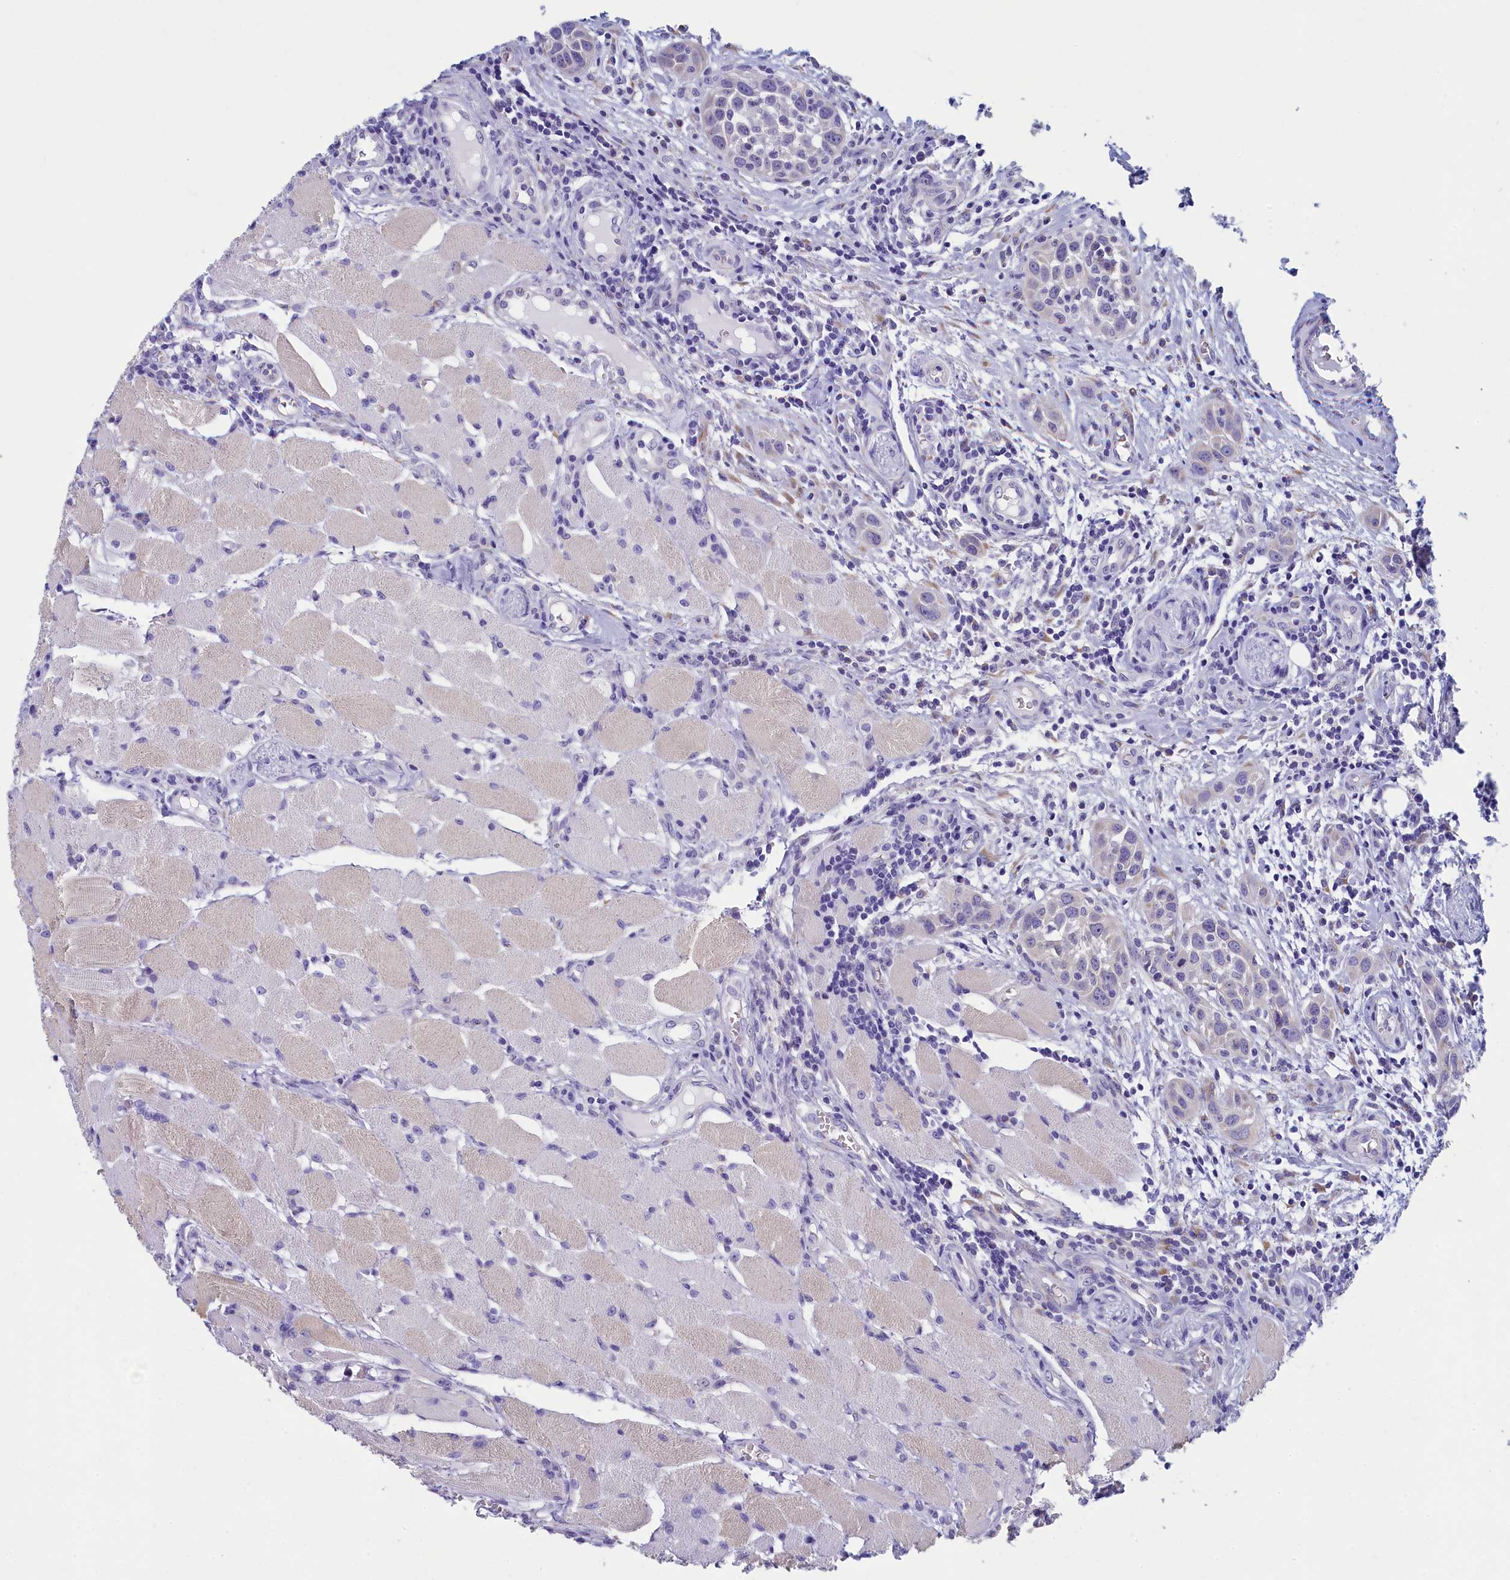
{"staining": {"intensity": "negative", "quantity": "none", "location": "none"}, "tissue": "head and neck cancer", "cell_type": "Tumor cells", "image_type": "cancer", "snomed": [{"axis": "morphology", "description": "Squamous cell carcinoma, NOS"}, {"axis": "topography", "description": "Oral tissue"}, {"axis": "topography", "description": "Head-Neck"}], "caption": "The image exhibits no significant staining in tumor cells of head and neck cancer (squamous cell carcinoma).", "gene": "SKA3", "patient": {"sex": "female", "age": 50}}